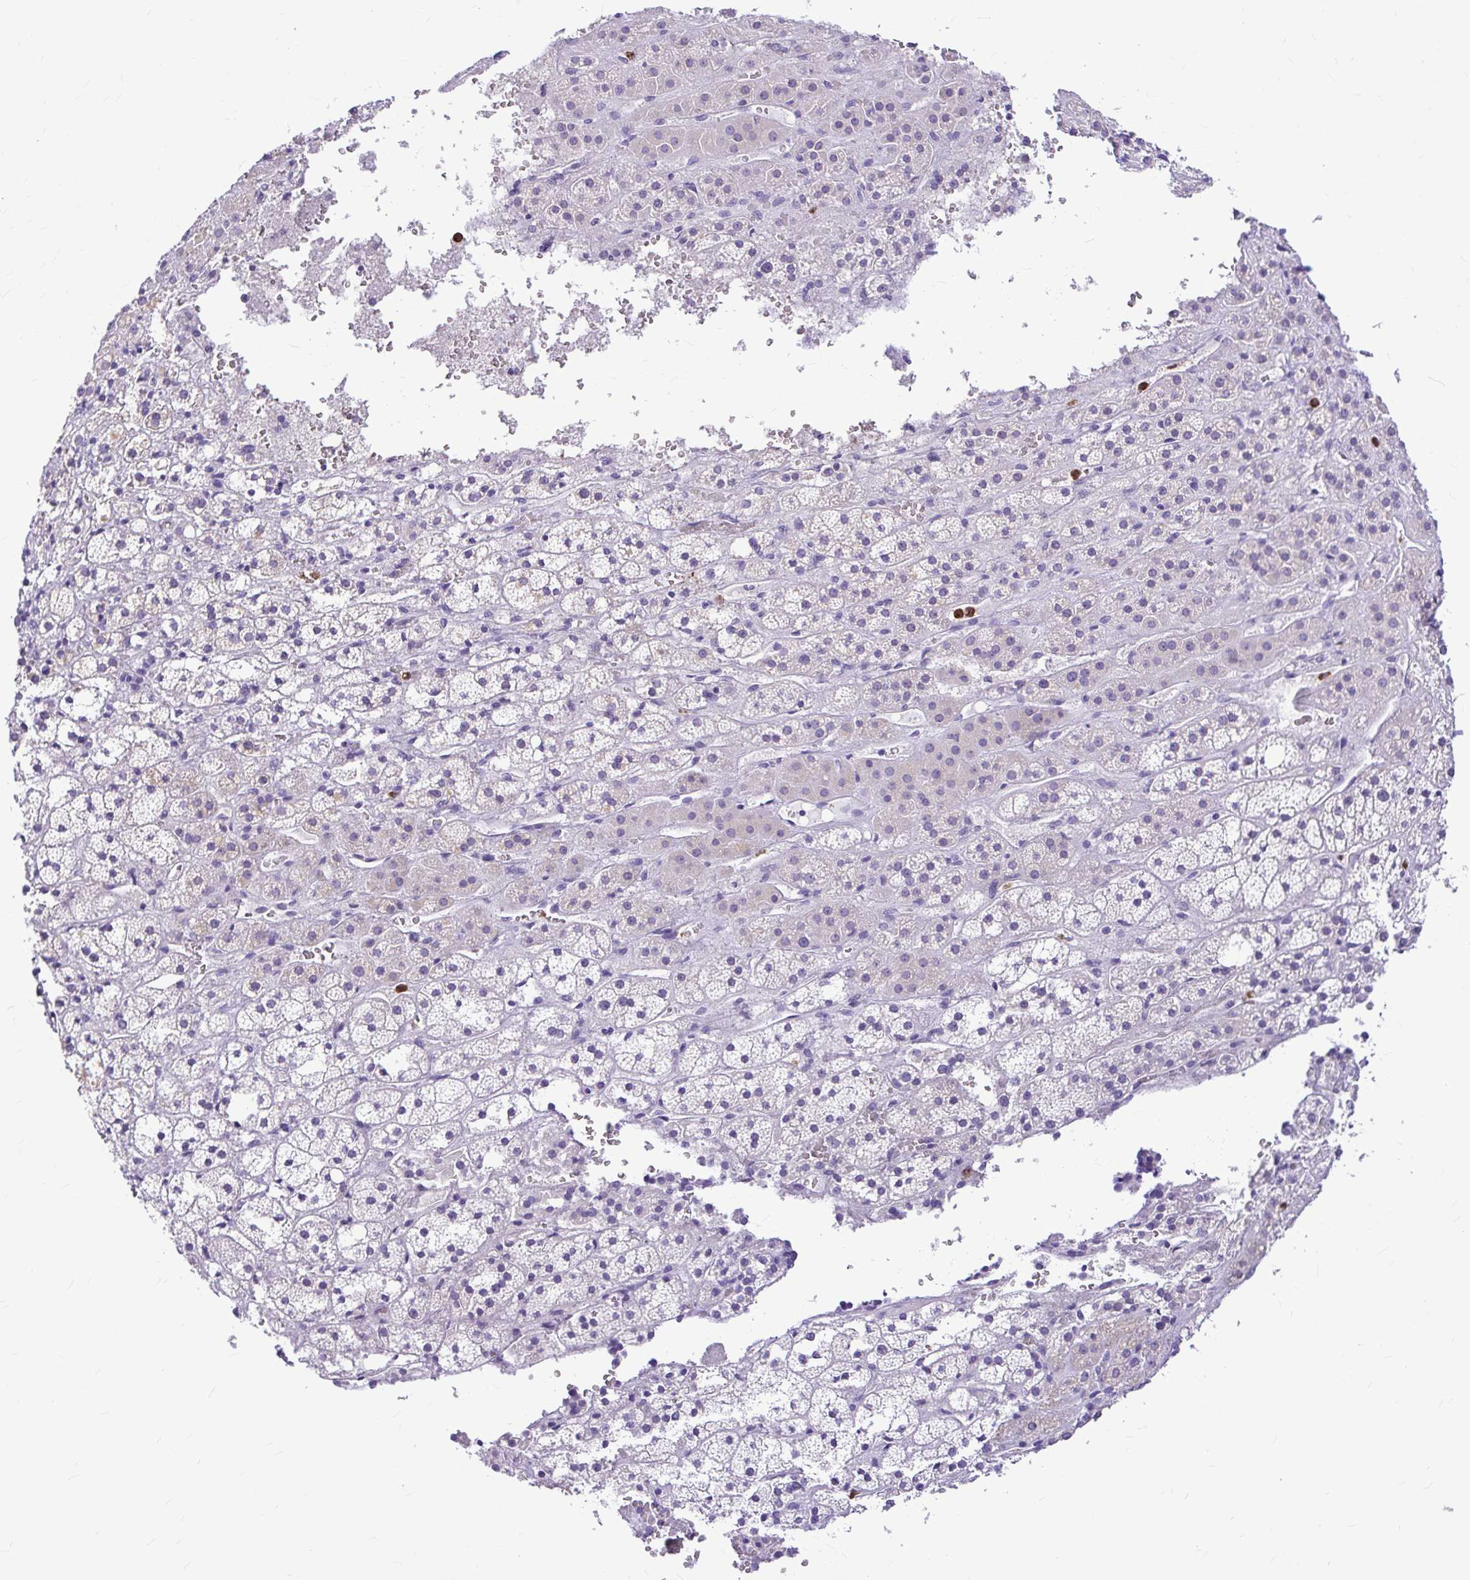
{"staining": {"intensity": "negative", "quantity": "none", "location": "none"}, "tissue": "adrenal gland", "cell_type": "Glandular cells", "image_type": "normal", "snomed": [{"axis": "morphology", "description": "Normal tissue, NOS"}, {"axis": "topography", "description": "Adrenal gland"}], "caption": "Protein analysis of unremarkable adrenal gland exhibits no significant staining in glandular cells. (Brightfield microscopy of DAB (3,3'-diaminobenzidine) immunohistochemistry (IHC) at high magnification).", "gene": "CLEC1B", "patient": {"sex": "male", "age": 53}}